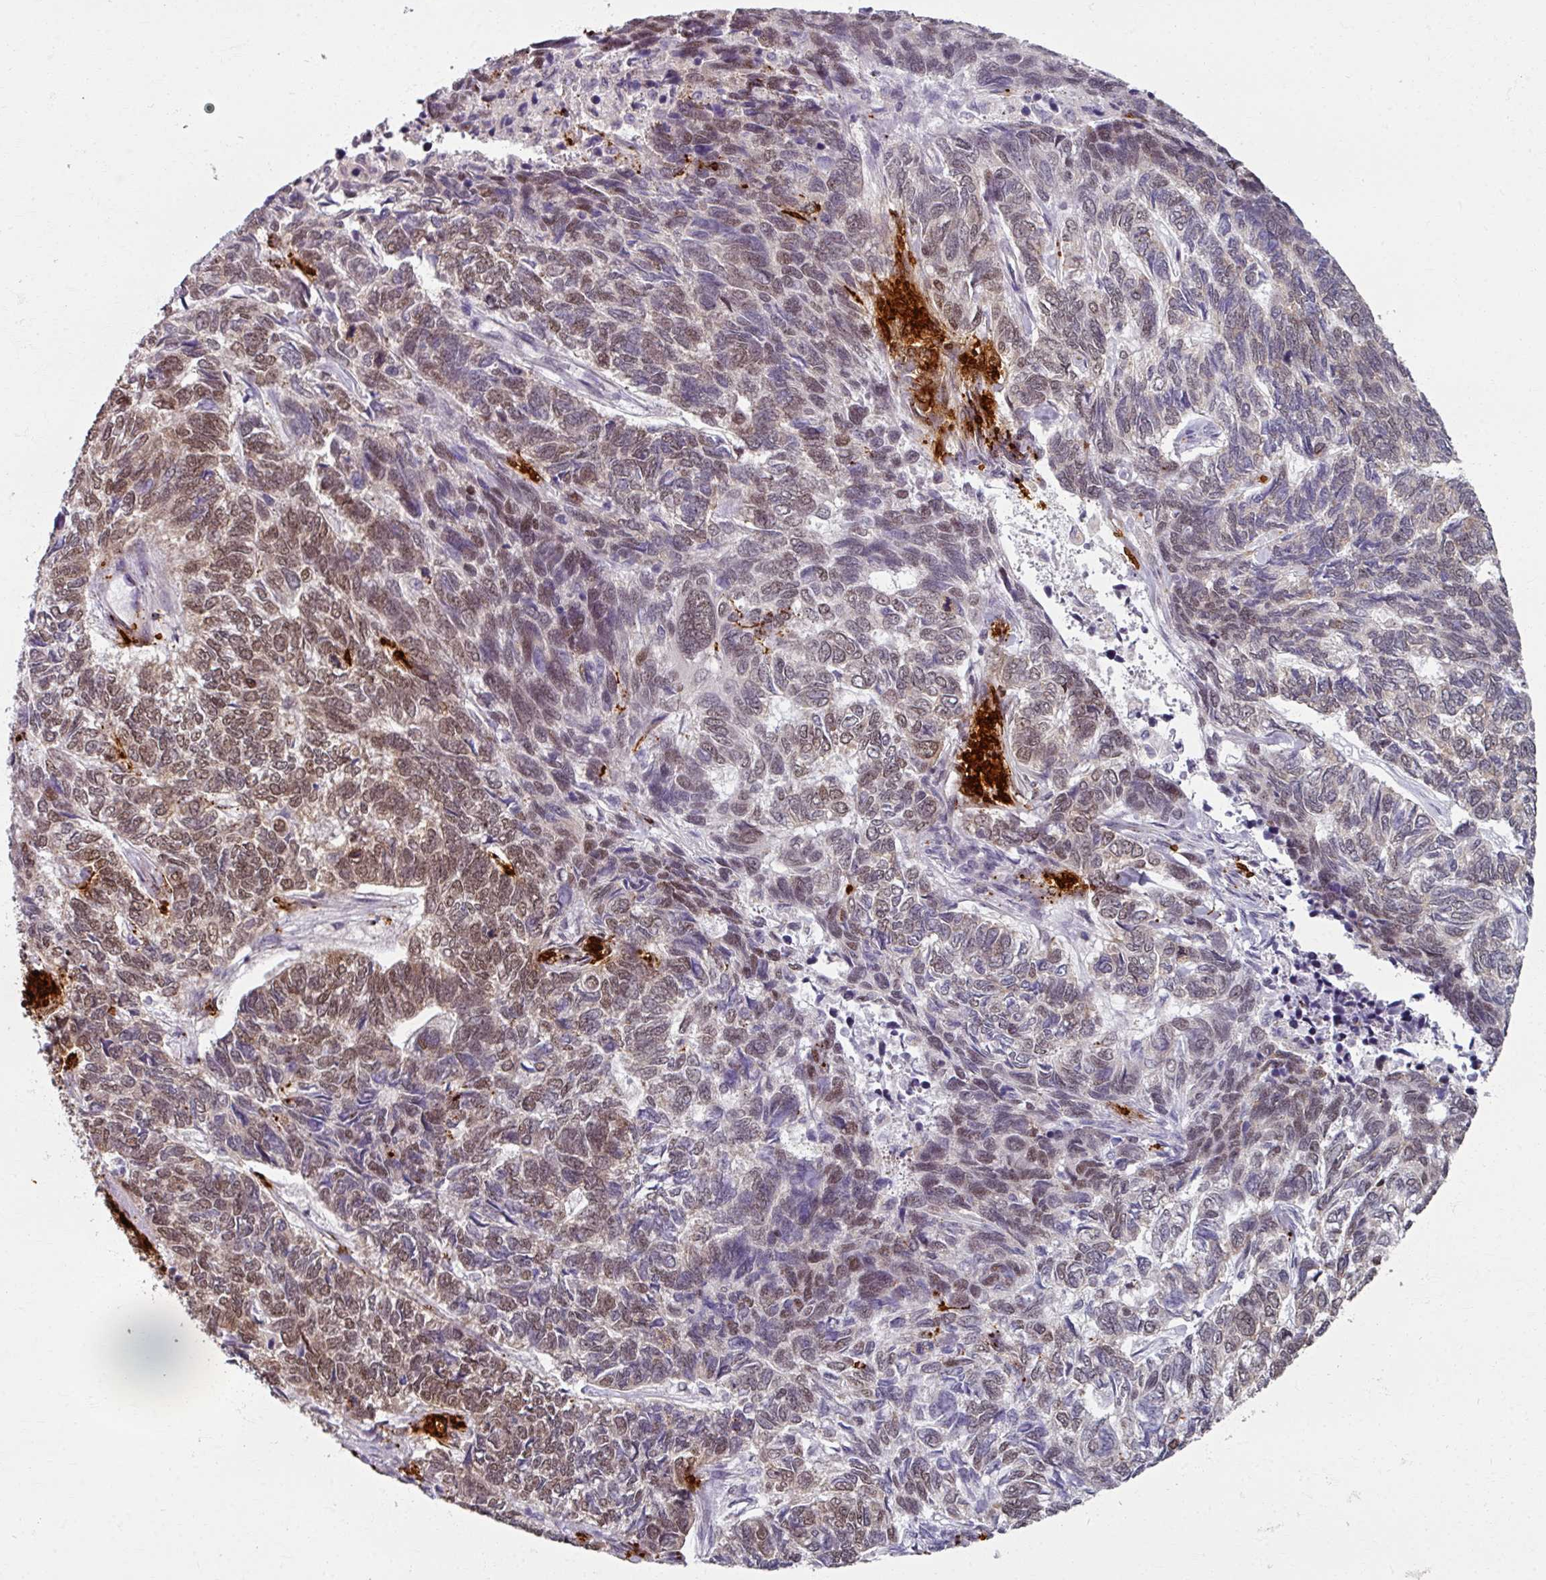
{"staining": {"intensity": "moderate", "quantity": "25%-75%", "location": "nuclear"}, "tissue": "skin cancer", "cell_type": "Tumor cells", "image_type": "cancer", "snomed": [{"axis": "morphology", "description": "Basal cell carcinoma"}, {"axis": "topography", "description": "Skin"}], "caption": "Human skin cancer stained with a protein marker demonstrates moderate staining in tumor cells.", "gene": "RIPOR3", "patient": {"sex": "female", "age": 65}}